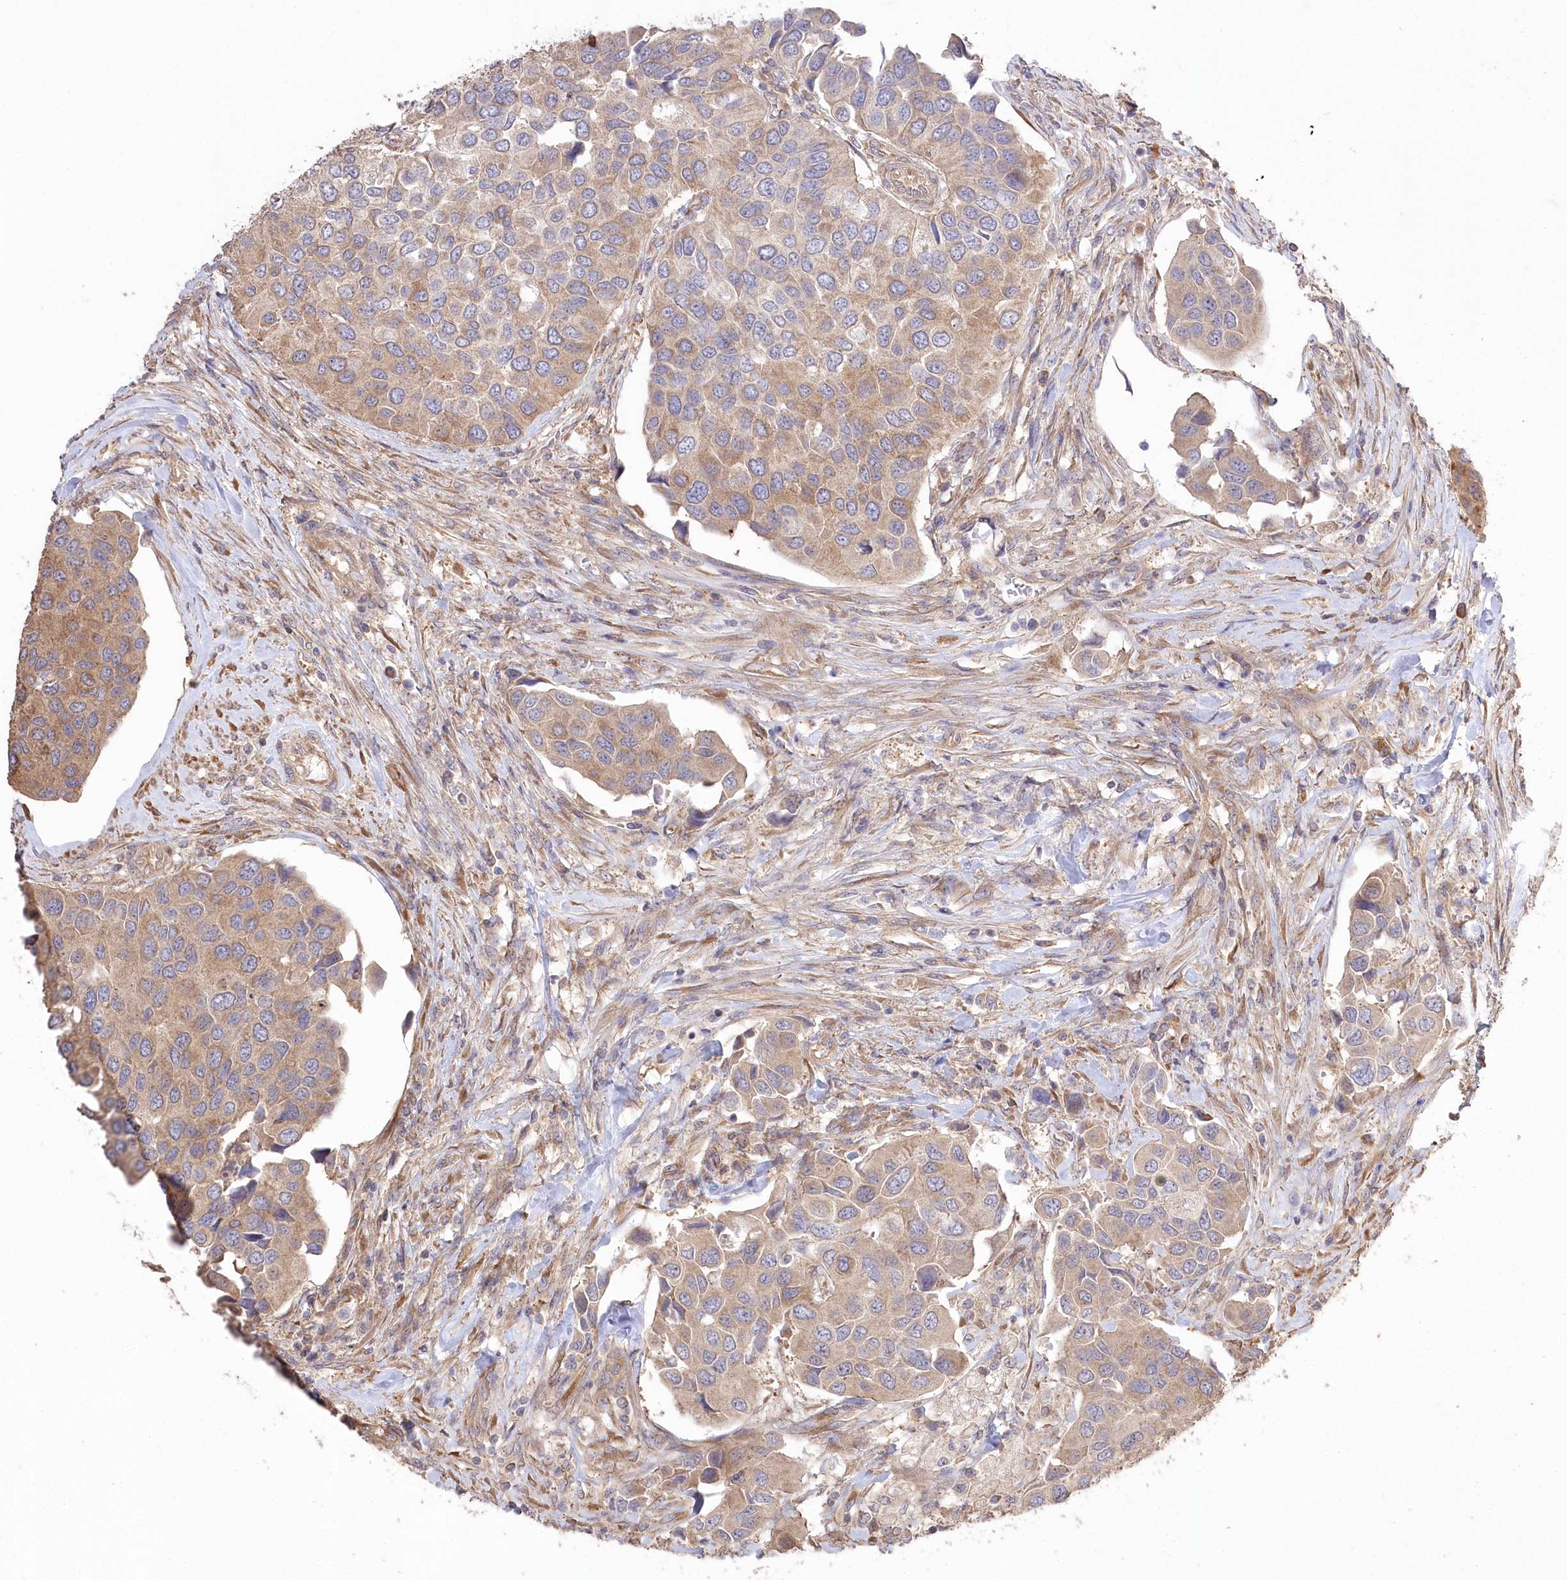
{"staining": {"intensity": "moderate", "quantity": ">75%", "location": "cytoplasmic/membranous"}, "tissue": "urothelial cancer", "cell_type": "Tumor cells", "image_type": "cancer", "snomed": [{"axis": "morphology", "description": "Urothelial carcinoma, High grade"}, {"axis": "topography", "description": "Urinary bladder"}], "caption": "This histopathology image reveals IHC staining of human urothelial cancer, with medium moderate cytoplasmic/membranous positivity in approximately >75% of tumor cells.", "gene": "PRSS53", "patient": {"sex": "male", "age": 74}}